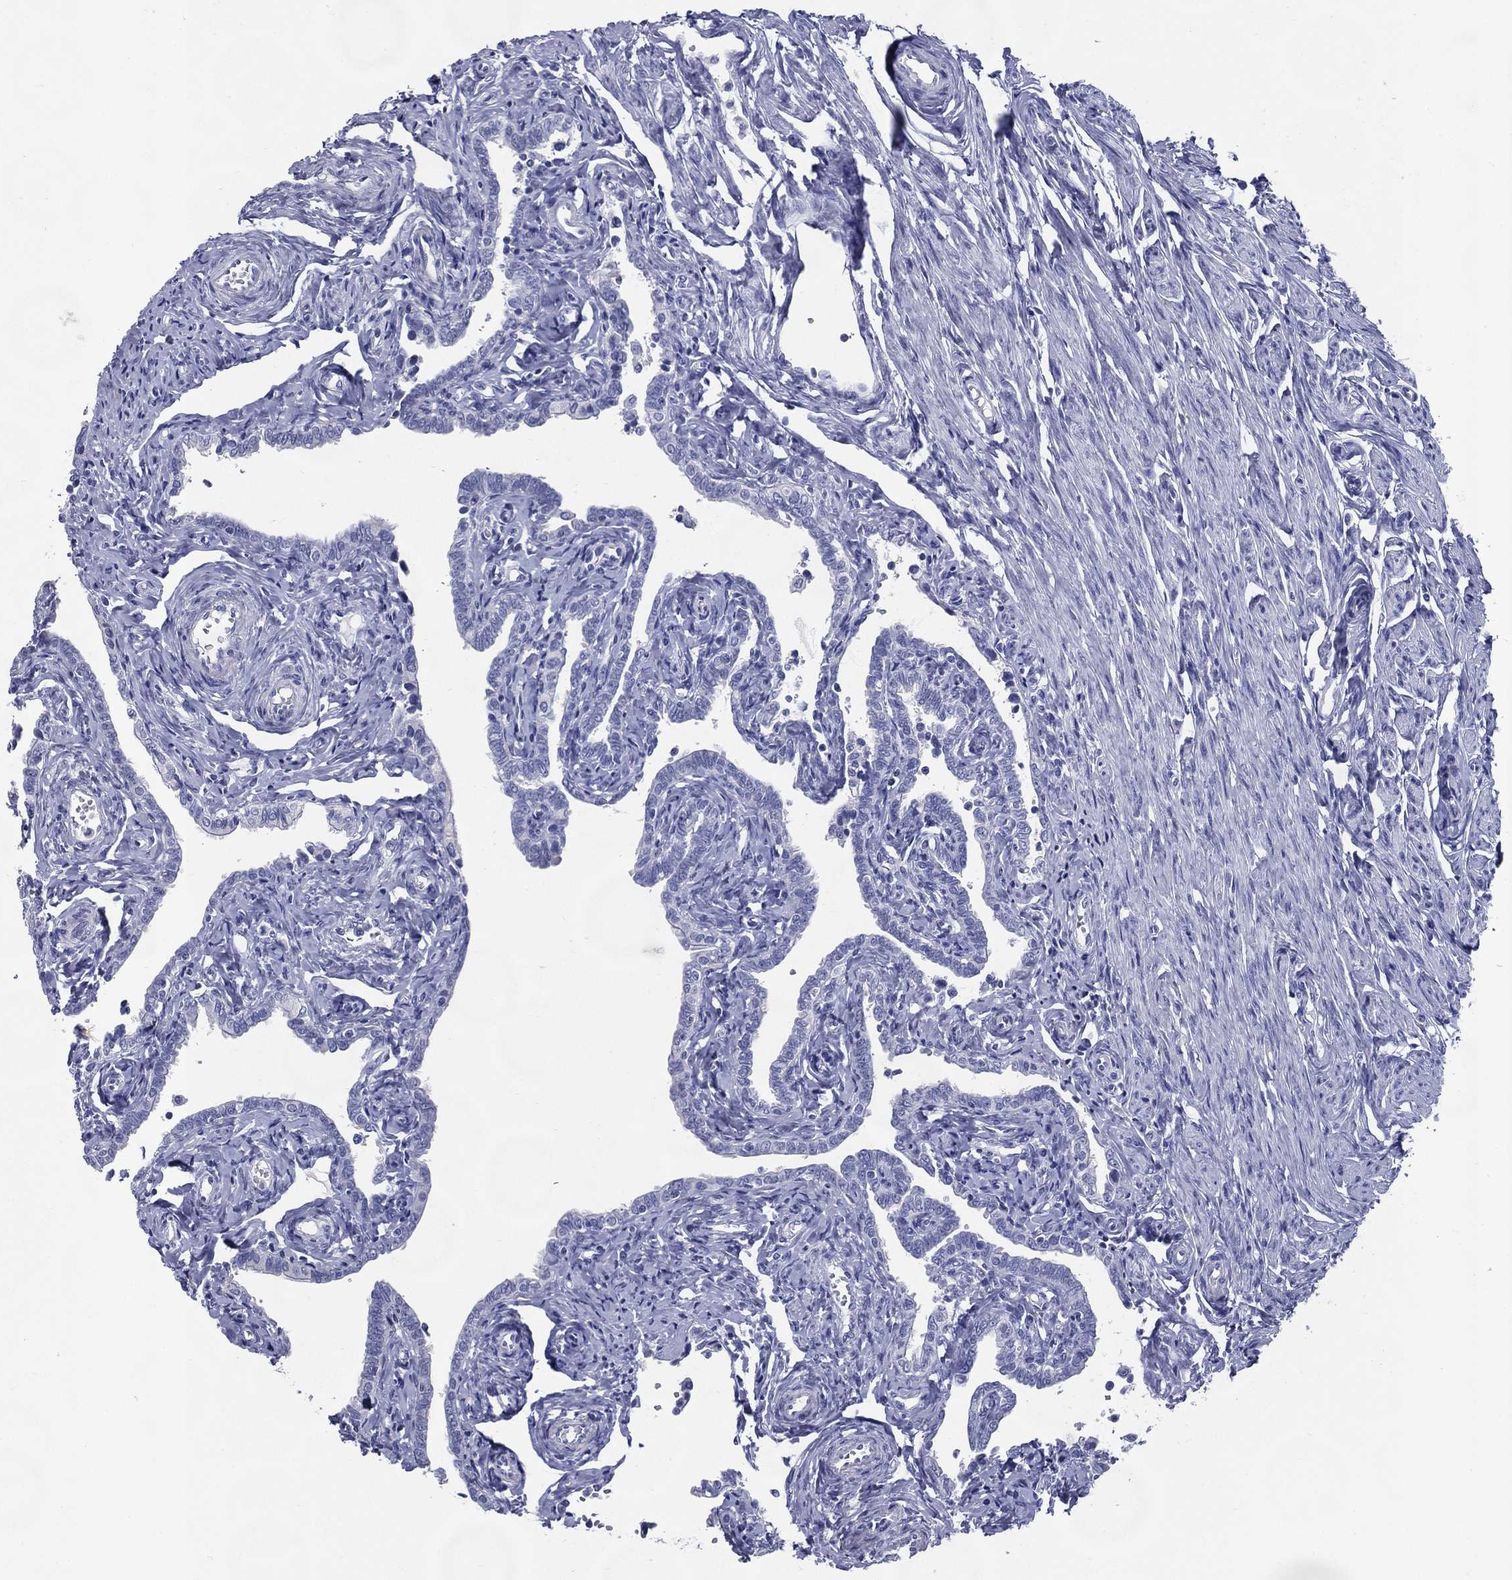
{"staining": {"intensity": "negative", "quantity": "none", "location": "none"}, "tissue": "fallopian tube", "cell_type": "Glandular cells", "image_type": "normal", "snomed": [{"axis": "morphology", "description": "Normal tissue, NOS"}, {"axis": "topography", "description": "Fallopian tube"}, {"axis": "topography", "description": "Ovary"}], "caption": "Immunohistochemistry (IHC) image of unremarkable fallopian tube stained for a protein (brown), which shows no positivity in glandular cells. (DAB (3,3'-diaminobenzidine) IHC, high magnification).", "gene": "KIF2C", "patient": {"sex": "female", "age": 54}}